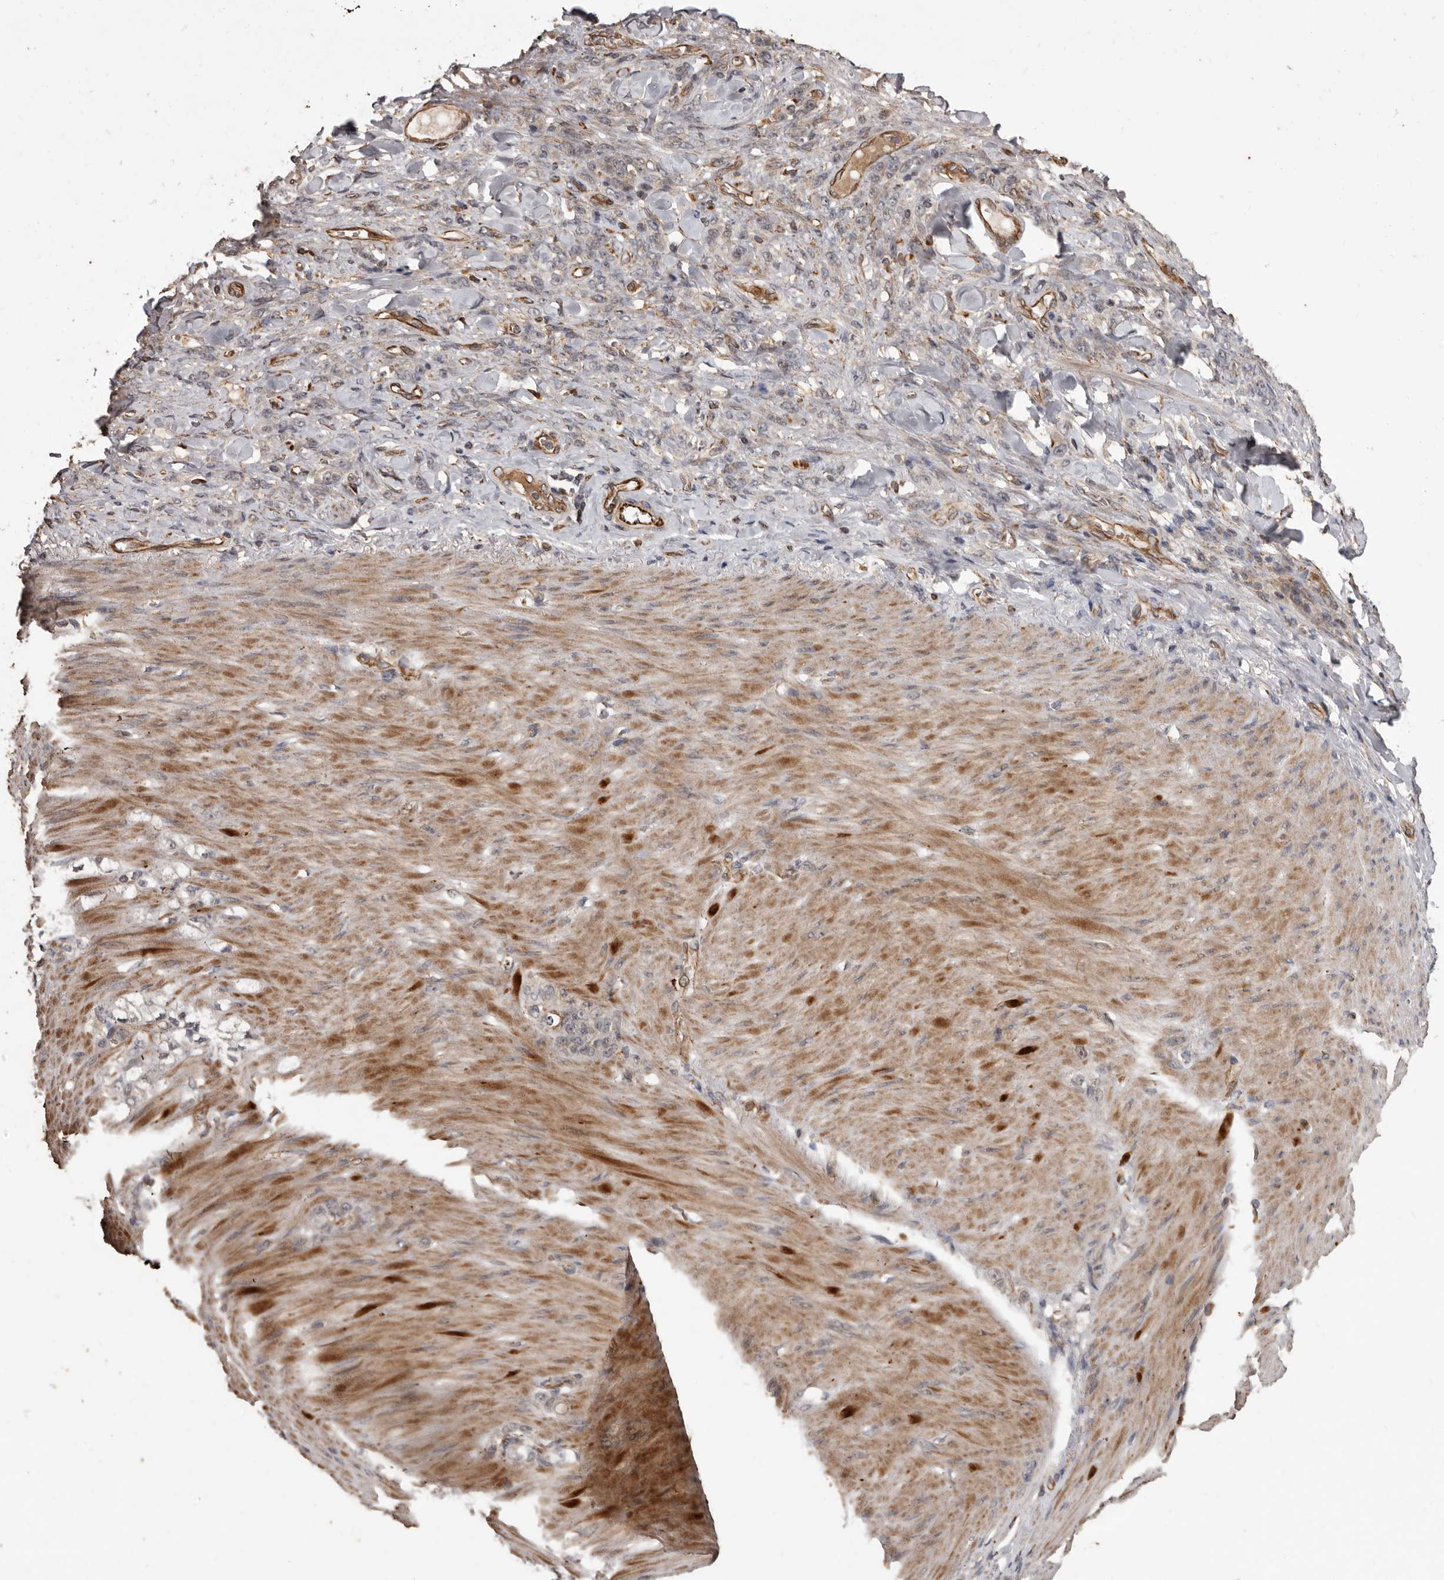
{"staining": {"intensity": "negative", "quantity": "none", "location": "none"}, "tissue": "stomach cancer", "cell_type": "Tumor cells", "image_type": "cancer", "snomed": [{"axis": "morphology", "description": "Normal tissue, NOS"}, {"axis": "morphology", "description": "Adenocarcinoma, NOS"}, {"axis": "topography", "description": "Stomach"}], "caption": "The histopathology image reveals no significant staining in tumor cells of stomach adenocarcinoma.", "gene": "BRAT1", "patient": {"sex": "male", "age": 82}}